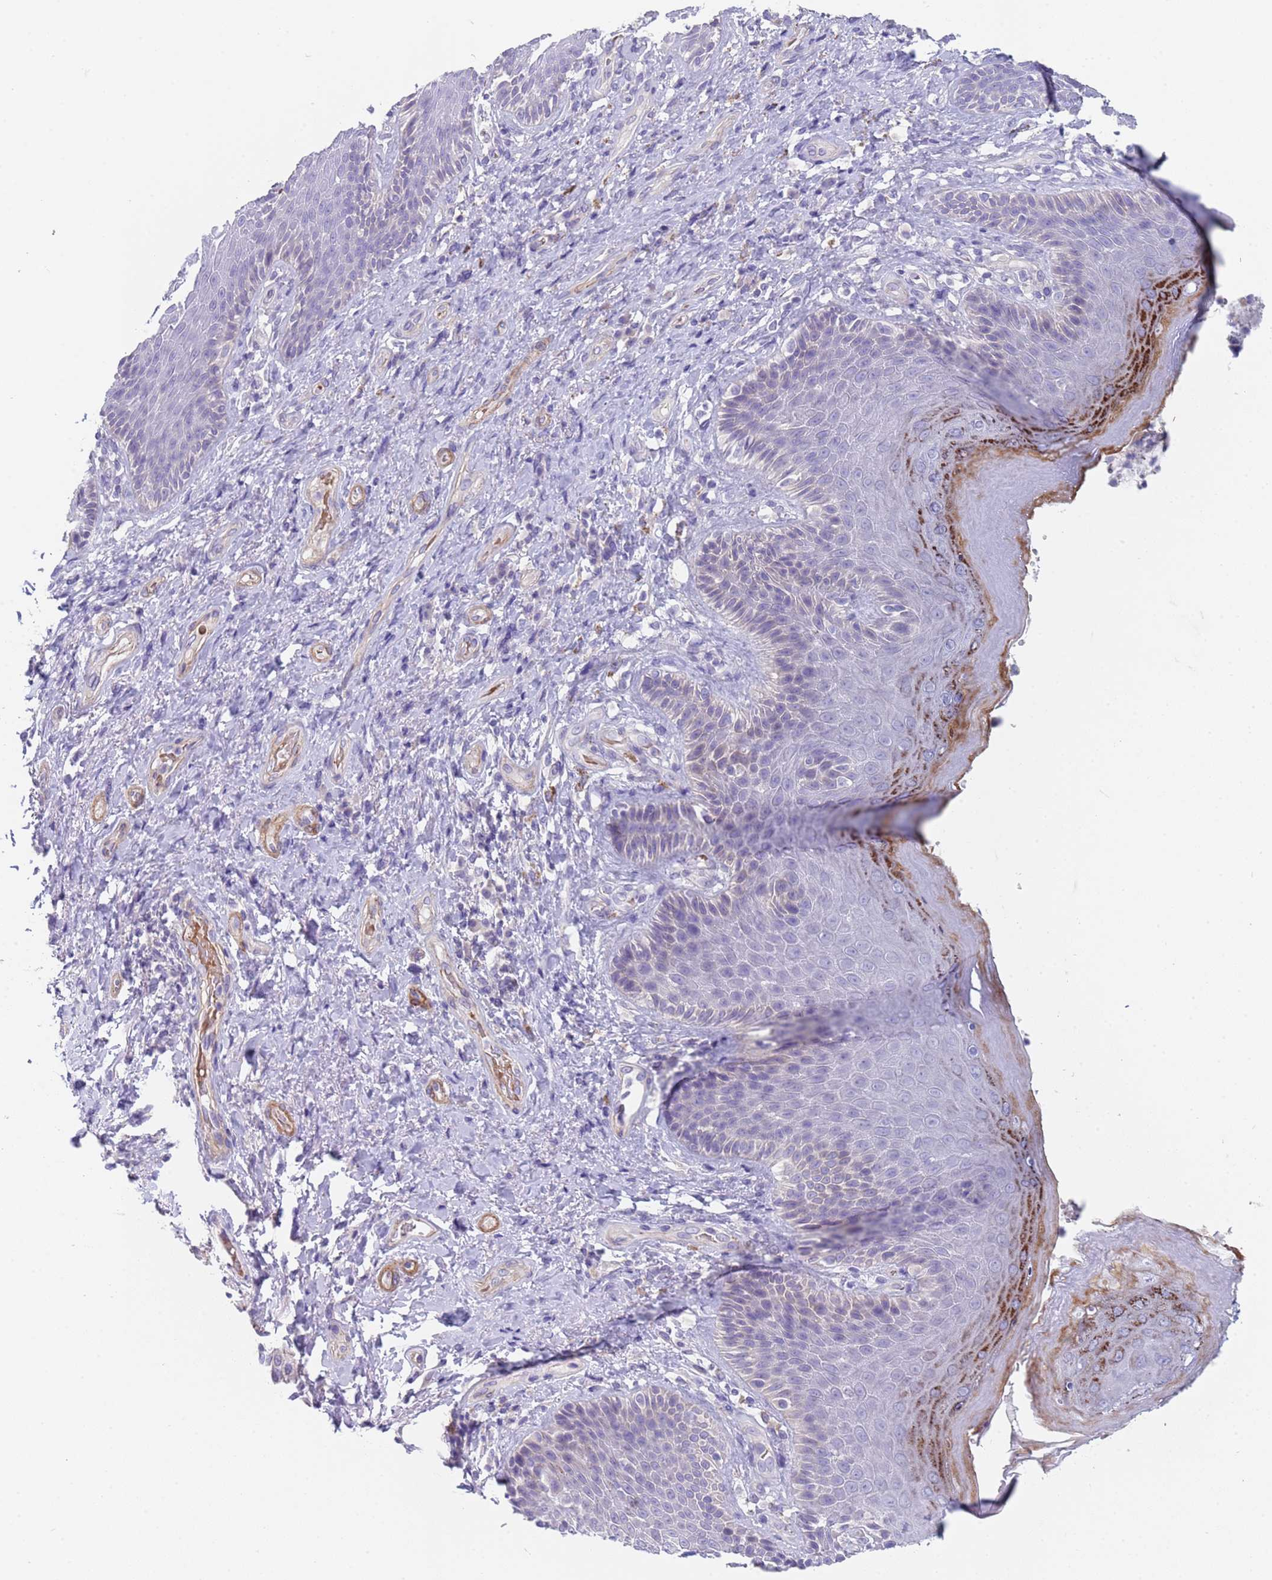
{"staining": {"intensity": "moderate", "quantity": "<25%", "location": "cytoplasmic/membranous"}, "tissue": "skin", "cell_type": "Epidermal cells", "image_type": "normal", "snomed": [{"axis": "morphology", "description": "Normal tissue, NOS"}, {"axis": "topography", "description": "Anal"}], "caption": "This histopathology image exhibits benign skin stained with IHC to label a protein in brown. The cytoplasmic/membranous of epidermal cells show moderate positivity for the protein. Nuclei are counter-stained blue.", "gene": "KBTBD3", "patient": {"sex": "female", "age": 89}}